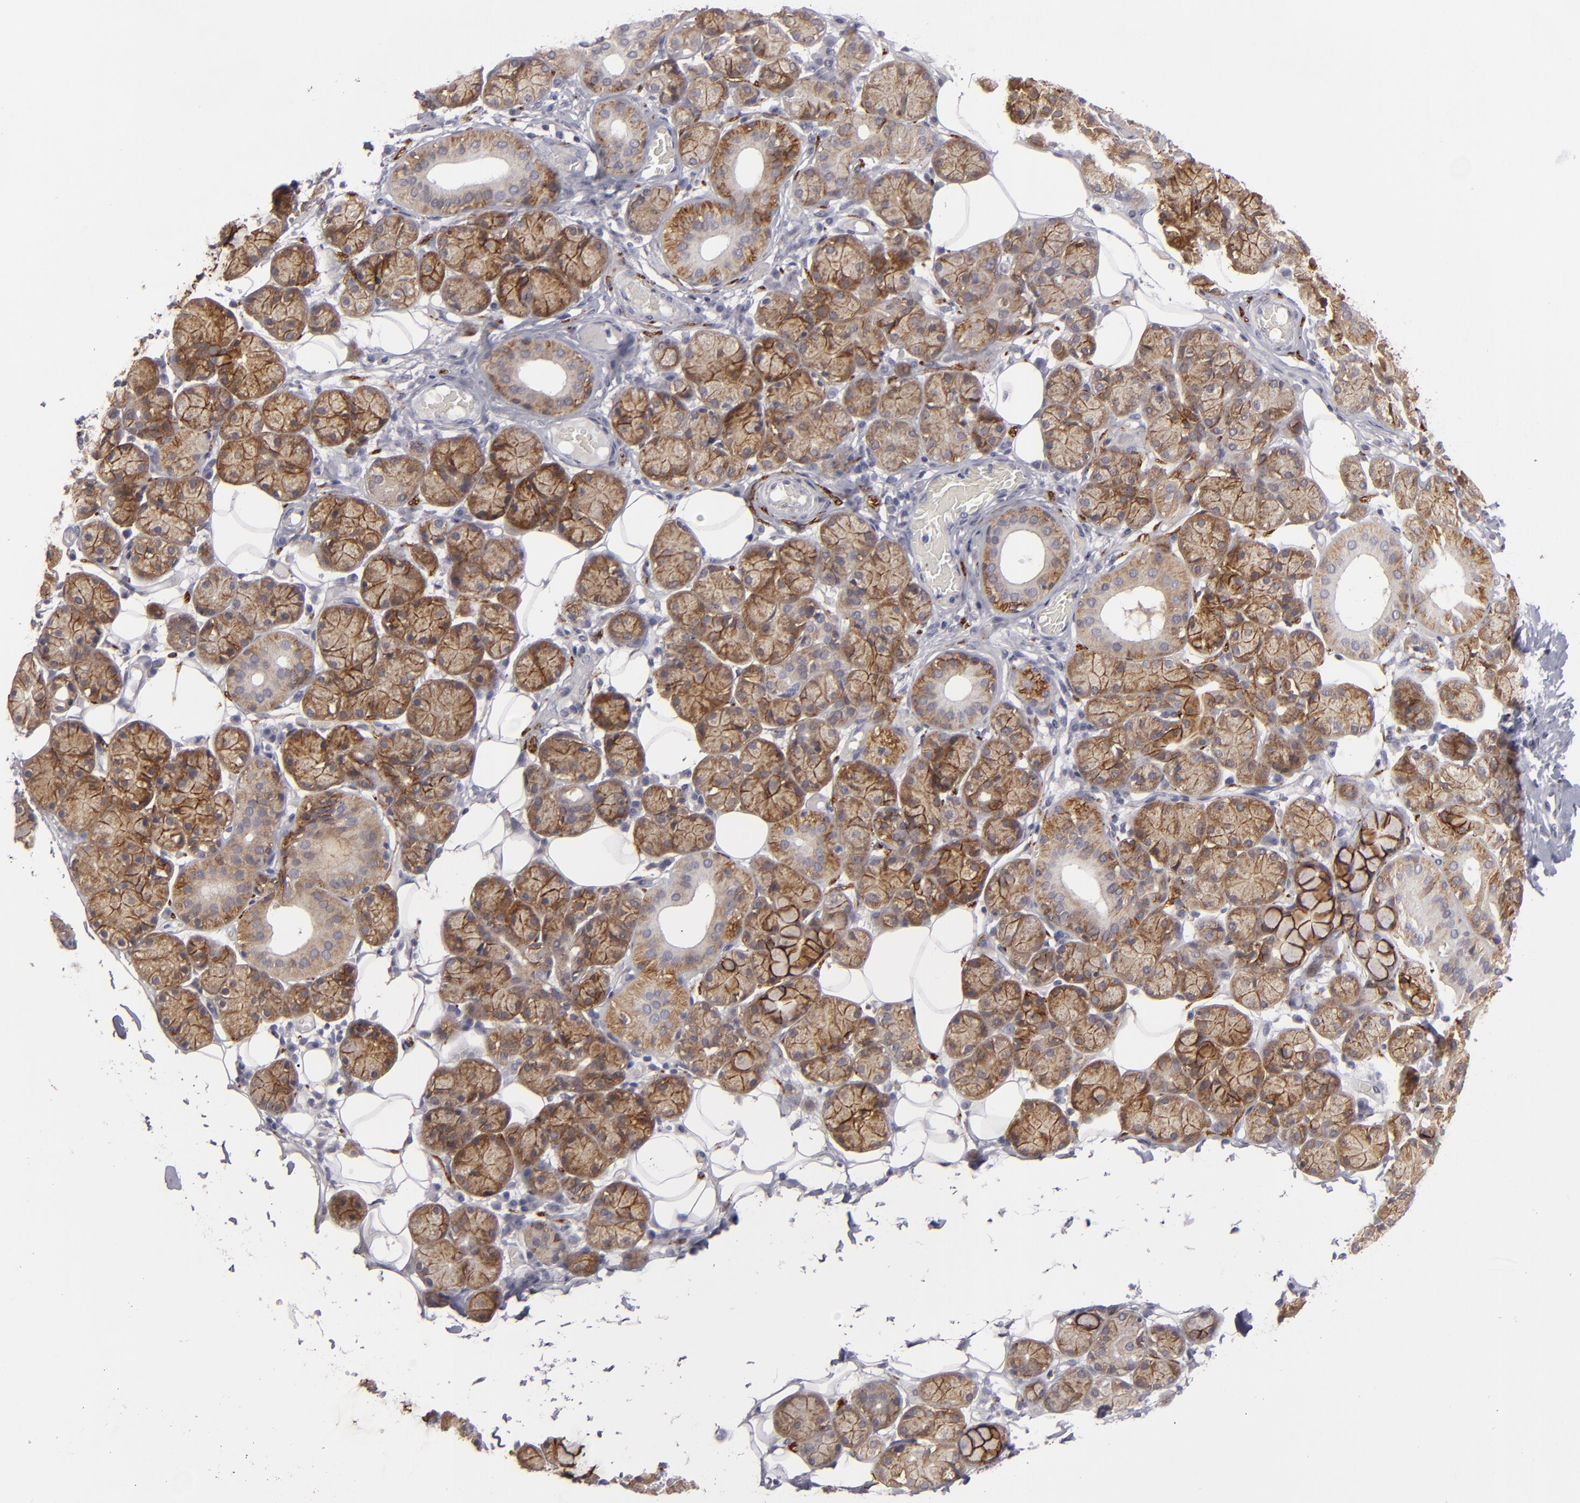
{"staining": {"intensity": "moderate", "quantity": ">75%", "location": "cytoplasmic/membranous"}, "tissue": "salivary gland", "cell_type": "Glandular cells", "image_type": "normal", "snomed": [{"axis": "morphology", "description": "Normal tissue, NOS"}, {"axis": "topography", "description": "Salivary gland"}], "caption": "Immunohistochemical staining of unremarkable salivary gland reveals >75% levels of moderate cytoplasmic/membranous protein positivity in about >75% of glandular cells. (brown staining indicates protein expression, while blue staining denotes nuclei).", "gene": "ALCAM", "patient": {"sex": "male", "age": 54}}